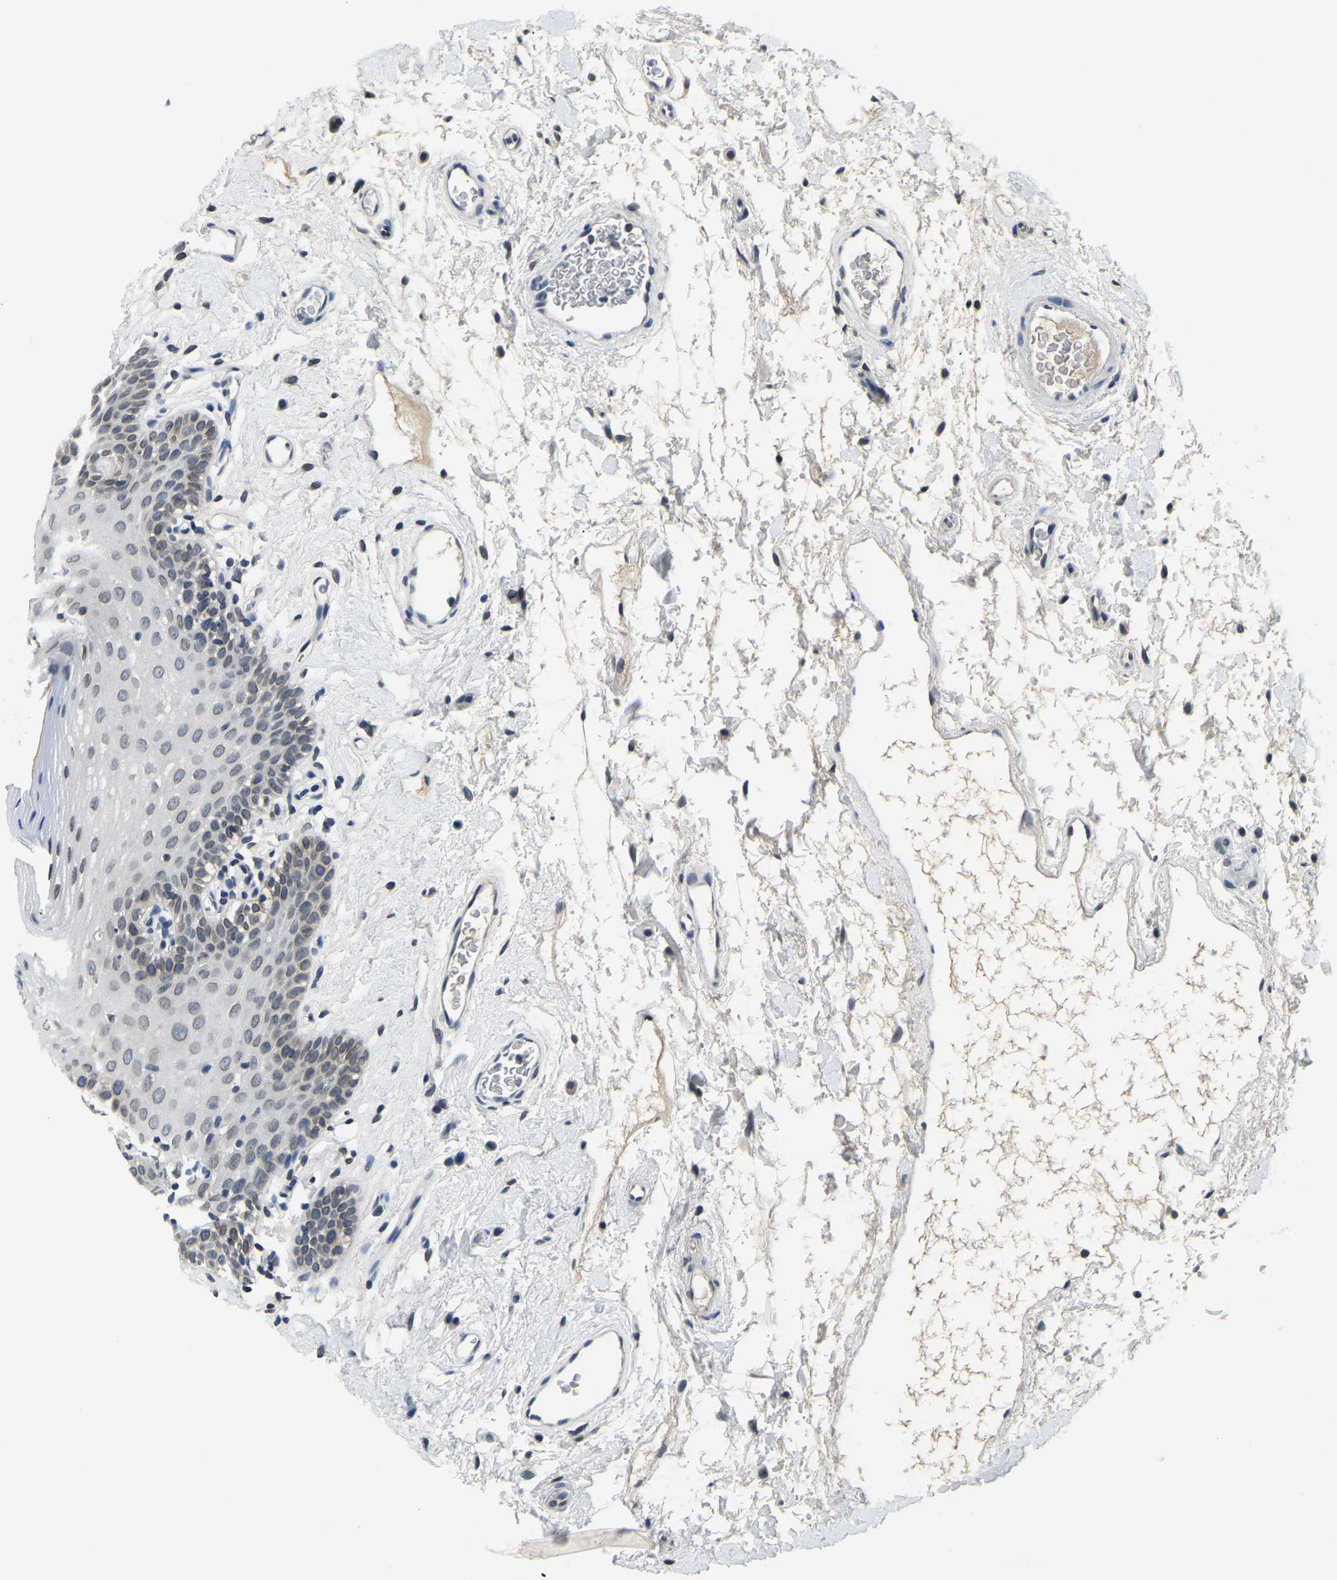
{"staining": {"intensity": "moderate", "quantity": "25%-75%", "location": "cytoplasmic/membranous,nuclear"}, "tissue": "oral mucosa", "cell_type": "Squamous epithelial cells", "image_type": "normal", "snomed": [{"axis": "morphology", "description": "Normal tissue, NOS"}, {"axis": "topography", "description": "Oral tissue"}], "caption": "Oral mucosa stained with DAB (3,3'-diaminobenzidine) IHC shows medium levels of moderate cytoplasmic/membranous,nuclear expression in about 25%-75% of squamous epithelial cells.", "gene": "RANBP2", "patient": {"sex": "male", "age": 66}}